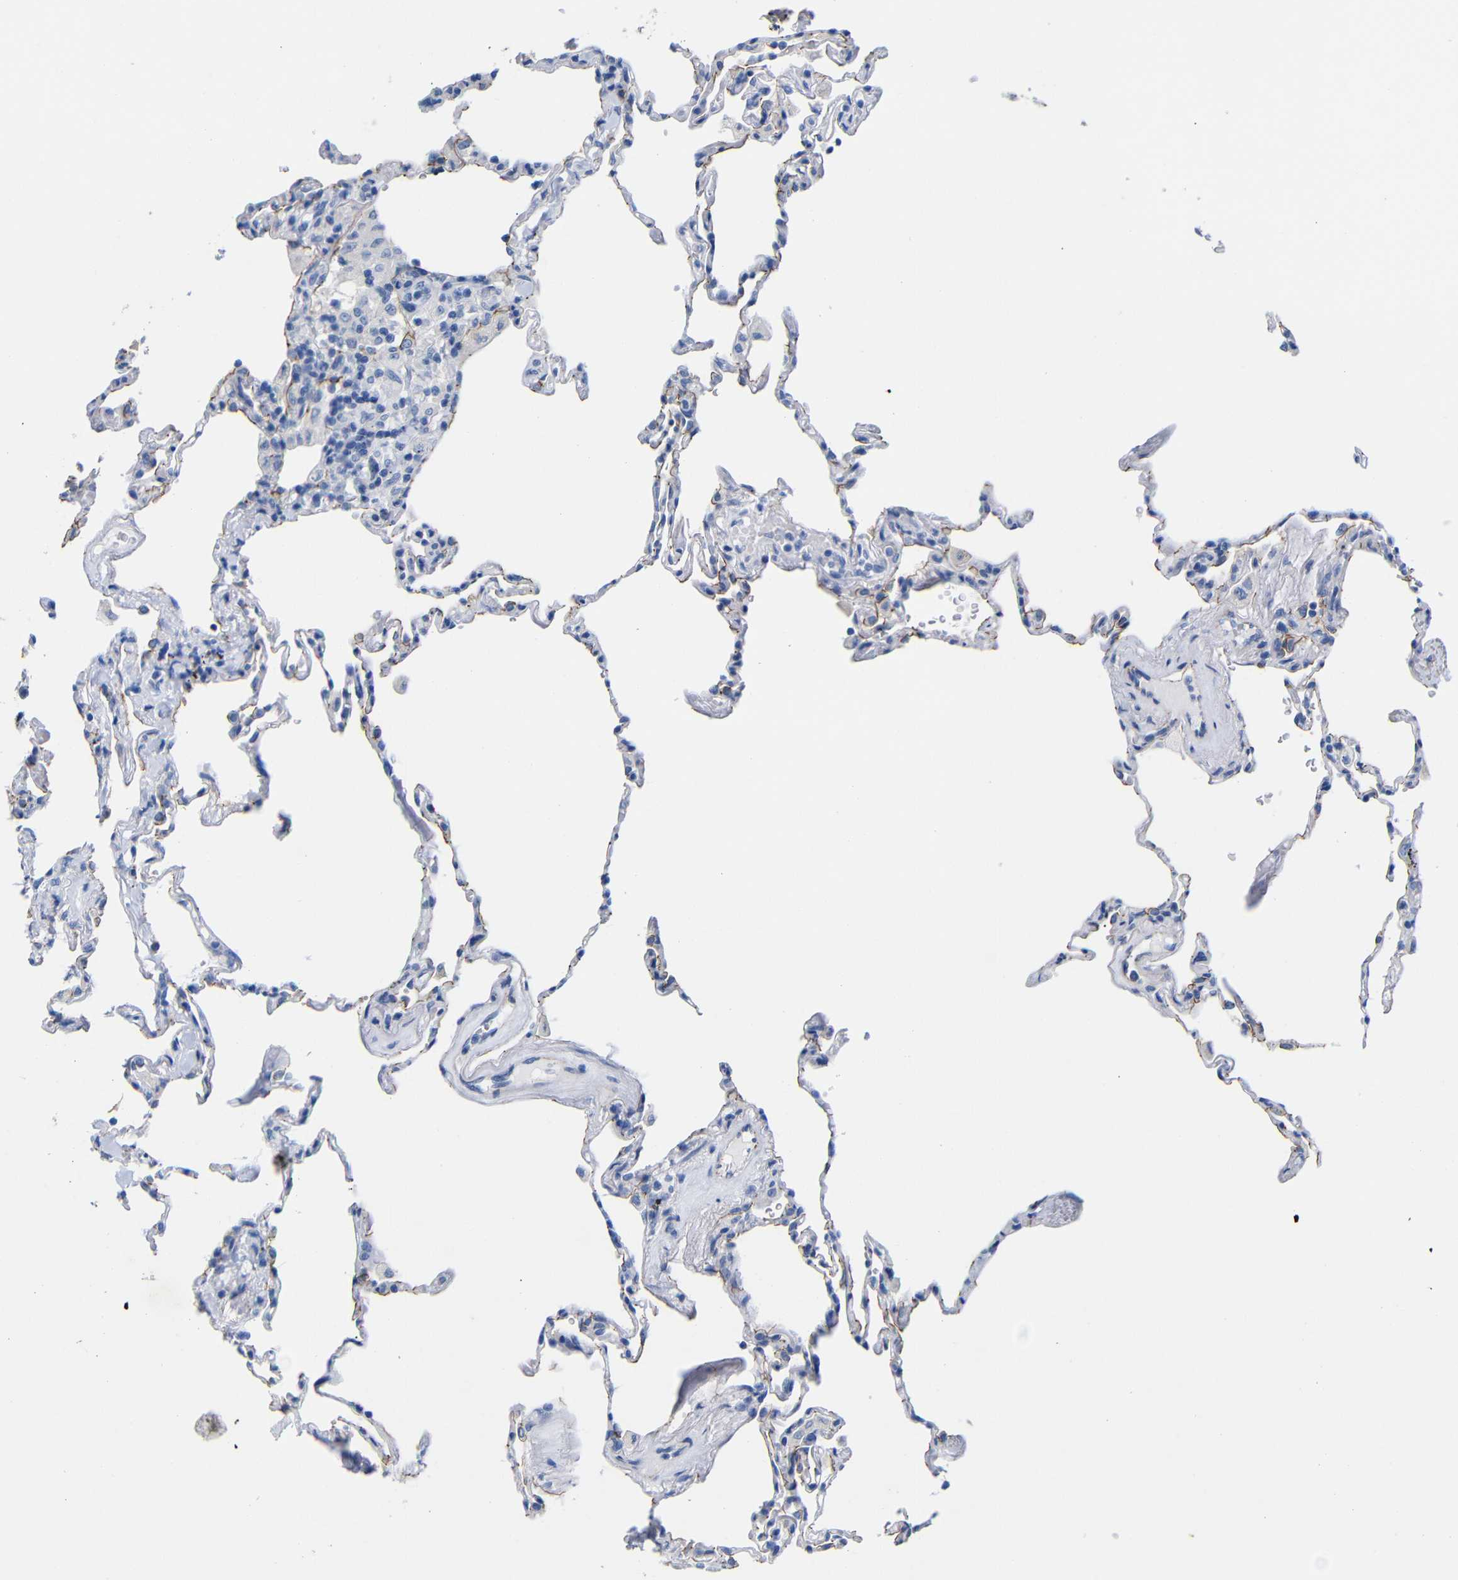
{"staining": {"intensity": "moderate", "quantity": "<25%", "location": "cytoplasmic/membranous"}, "tissue": "lung", "cell_type": "Alveolar cells", "image_type": "normal", "snomed": [{"axis": "morphology", "description": "Normal tissue, NOS"}, {"axis": "topography", "description": "Lung"}], "caption": "The micrograph demonstrates staining of unremarkable lung, revealing moderate cytoplasmic/membranous protein positivity (brown color) within alveolar cells.", "gene": "CGNL1", "patient": {"sex": "male", "age": 59}}